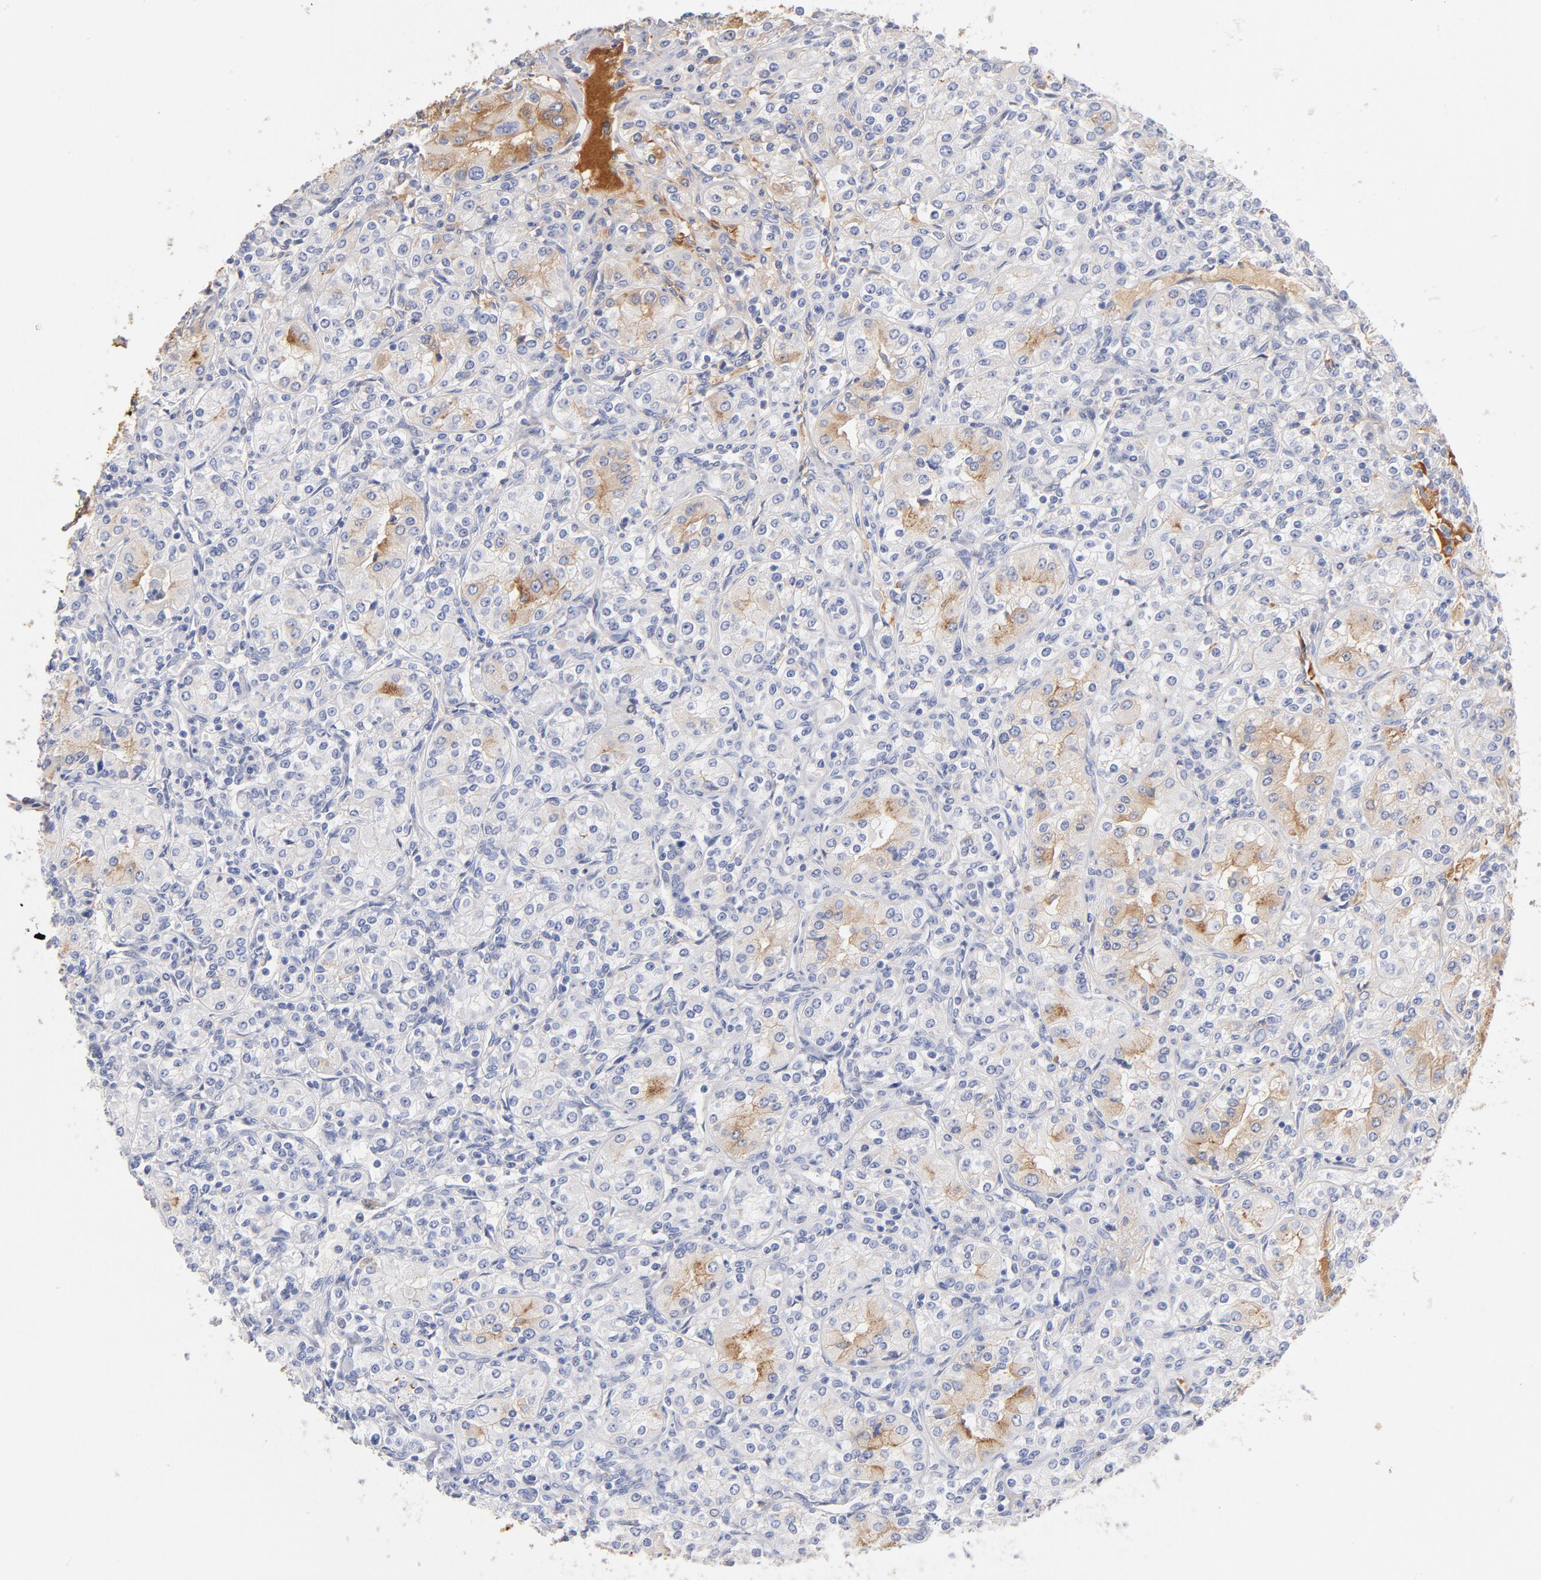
{"staining": {"intensity": "negative", "quantity": "none", "location": "none"}, "tissue": "renal cancer", "cell_type": "Tumor cells", "image_type": "cancer", "snomed": [{"axis": "morphology", "description": "Adenocarcinoma, NOS"}, {"axis": "topography", "description": "Kidney"}], "caption": "High magnification brightfield microscopy of renal adenocarcinoma stained with DAB (3,3'-diaminobenzidine) (brown) and counterstained with hematoxylin (blue): tumor cells show no significant expression. The staining was performed using DAB (3,3'-diaminobenzidine) to visualize the protein expression in brown, while the nuclei were stained in blue with hematoxylin (Magnification: 20x).", "gene": "C3", "patient": {"sex": "male", "age": 77}}